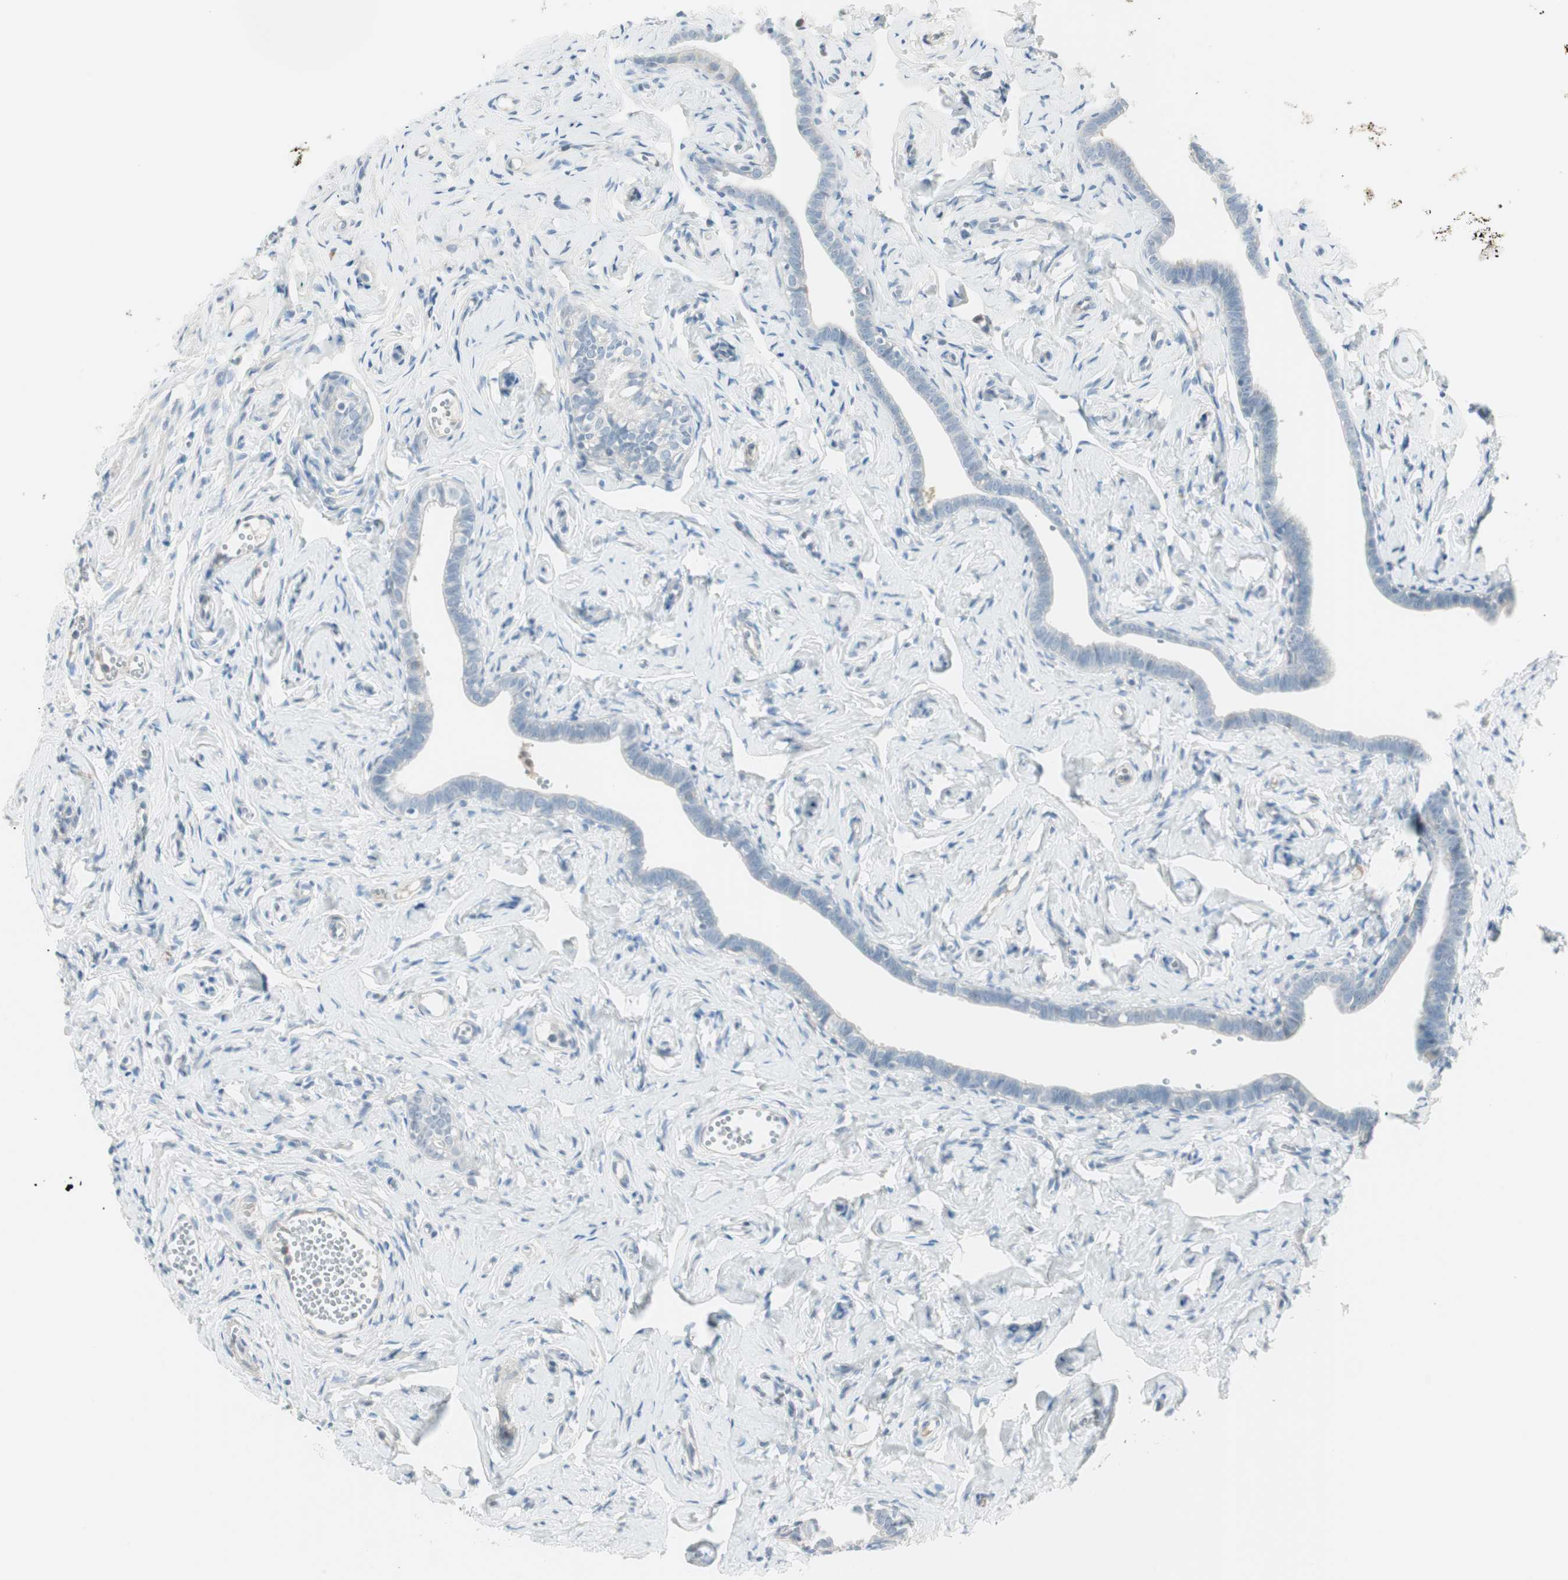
{"staining": {"intensity": "weak", "quantity": "25%-75%", "location": "cytoplasmic/membranous"}, "tissue": "fallopian tube", "cell_type": "Glandular cells", "image_type": "normal", "snomed": [{"axis": "morphology", "description": "Normal tissue, NOS"}, {"axis": "topography", "description": "Fallopian tube"}], "caption": "Immunohistochemistry (IHC) micrograph of unremarkable fallopian tube stained for a protein (brown), which shows low levels of weak cytoplasmic/membranous positivity in about 25%-75% of glandular cells.", "gene": "ITLN2", "patient": {"sex": "female", "age": 71}}